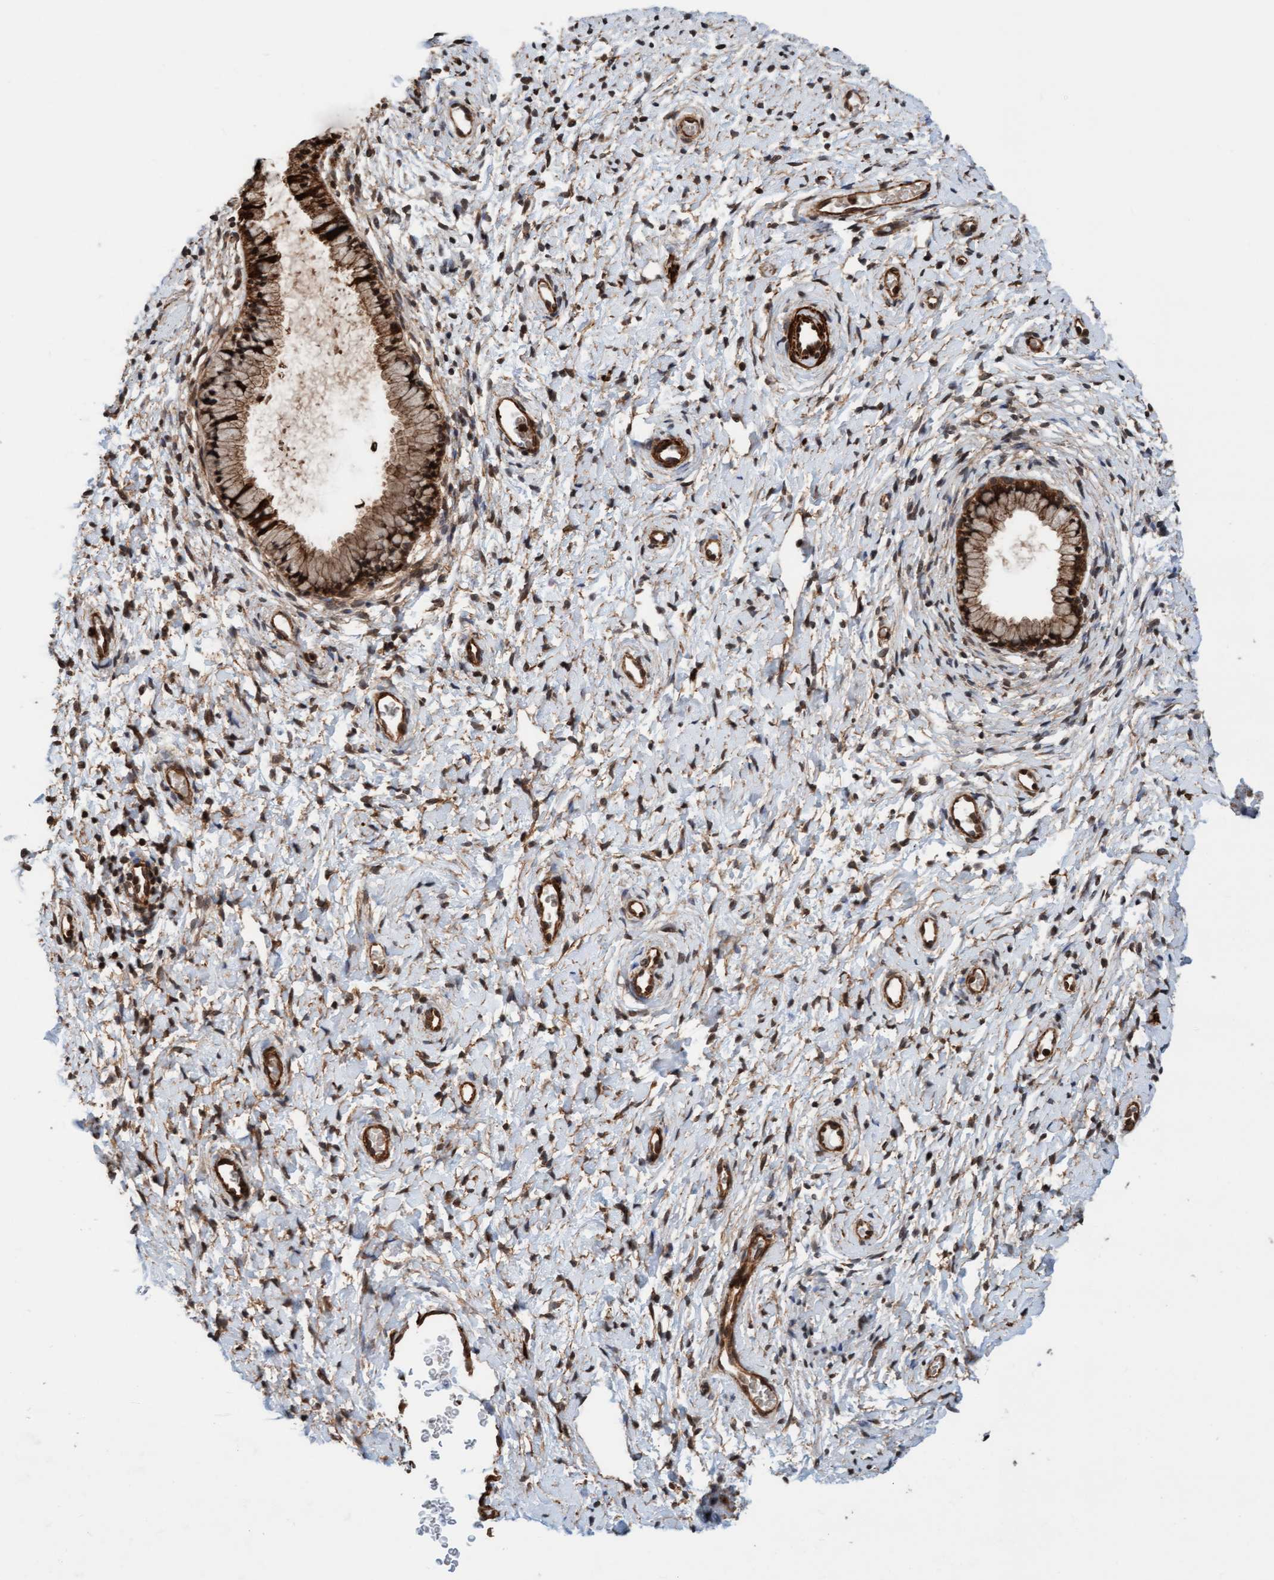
{"staining": {"intensity": "moderate", "quantity": ">75%", "location": "cytoplasmic/membranous,nuclear"}, "tissue": "cervix", "cell_type": "Glandular cells", "image_type": "normal", "snomed": [{"axis": "morphology", "description": "Normal tissue, NOS"}, {"axis": "topography", "description": "Cervix"}], "caption": "DAB (3,3'-diaminobenzidine) immunohistochemical staining of benign cervix demonstrates moderate cytoplasmic/membranous,nuclear protein staining in approximately >75% of glandular cells. The staining was performed using DAB to visualize the protein expression in brown, while the nuclei were stained in blue with hematoxylin (Magnification: 20x).", "gene": "STXBP4", "patient": {"sex": "female", "age": 72}}